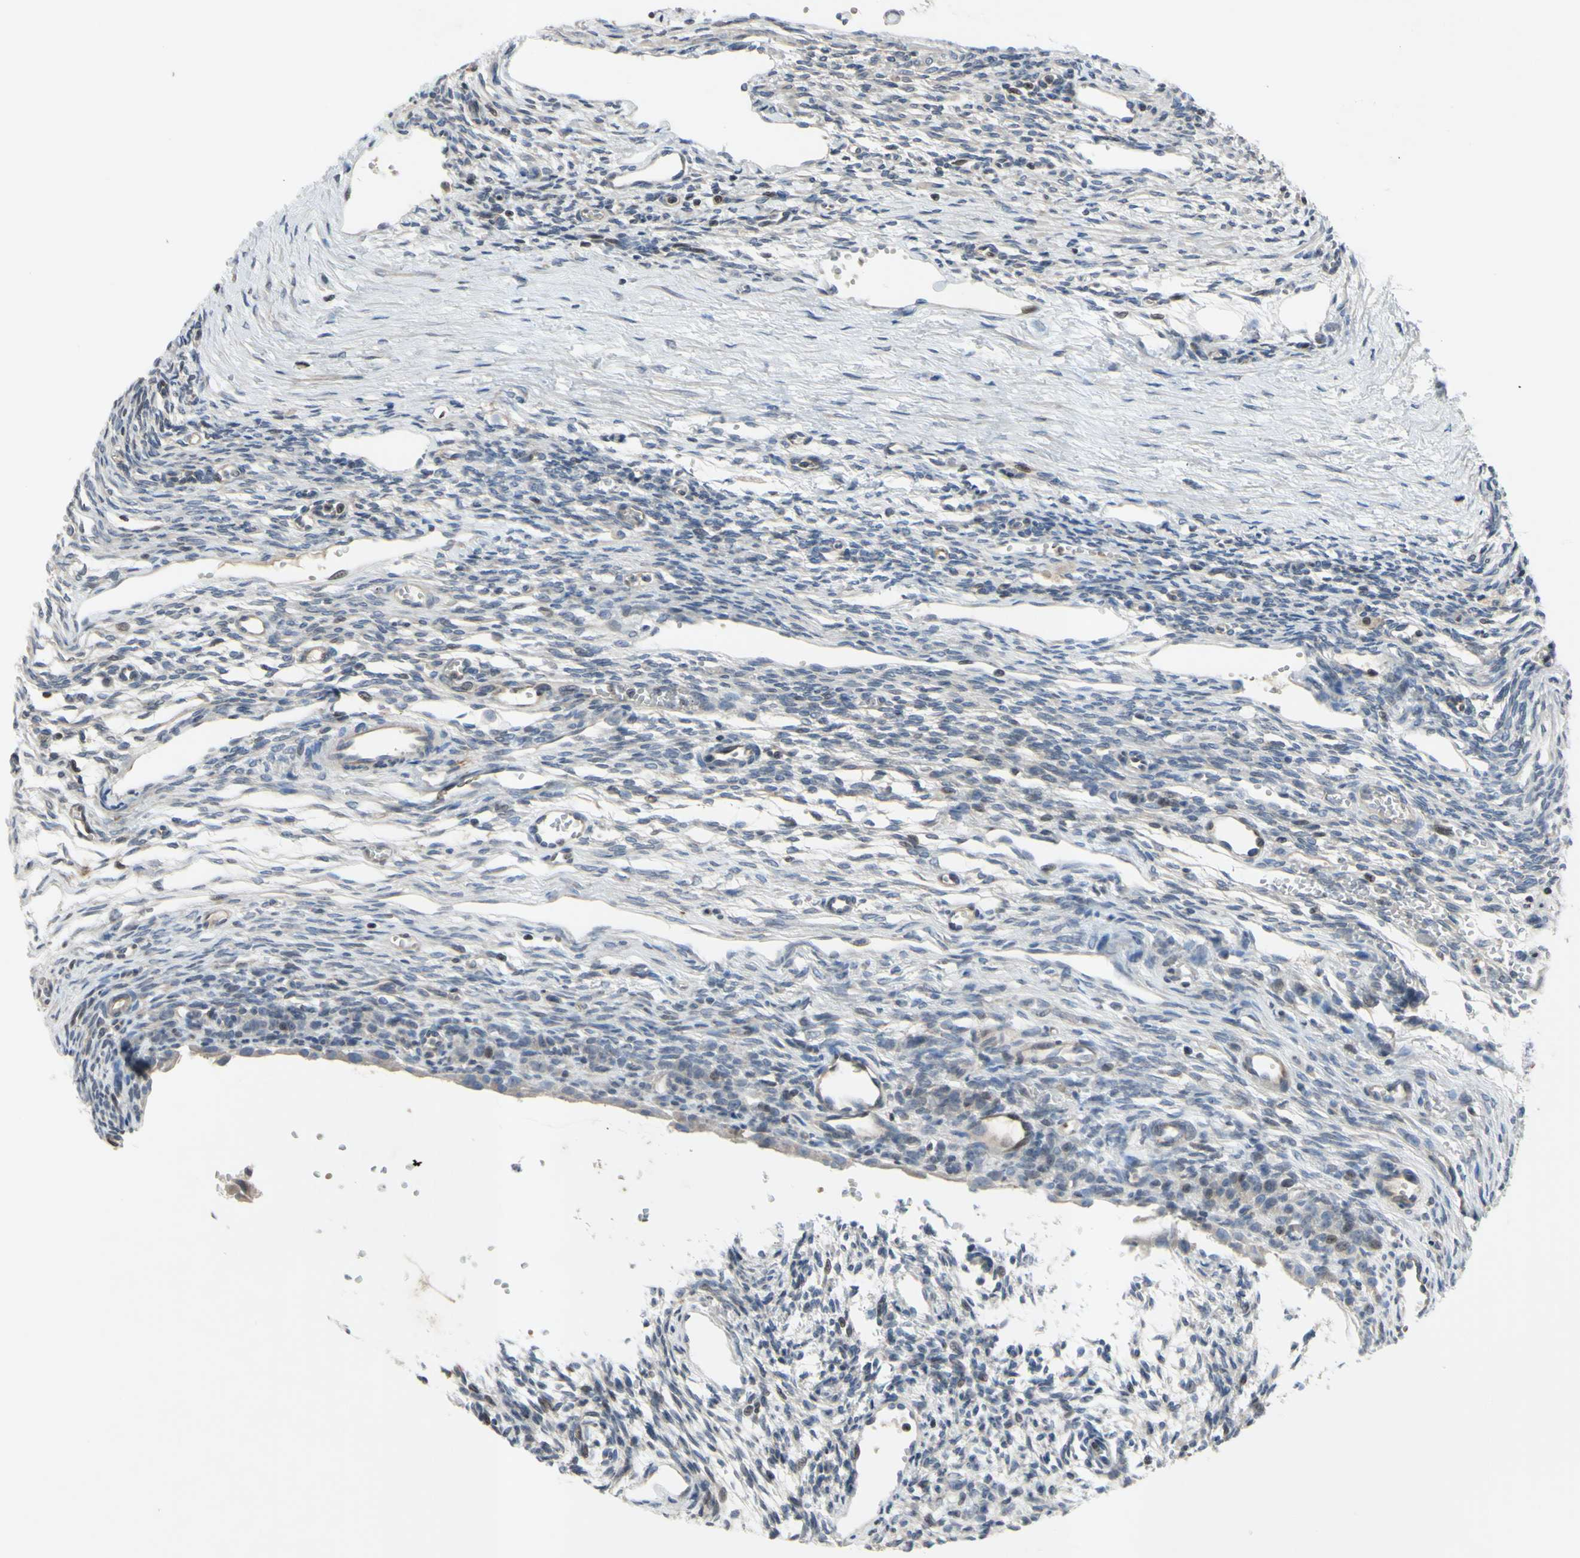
{"staining": {"intensity": "negative", "quantity": "none", "location": "none"}, "tissue": "ovary", "cell_type": "Ovarian stroma cells", "image_type": "normal", "snomed": [{"axis": "morphology", "description": "Normal tissue, NOS"}, {"axis": "topography", "description": "Ovary"}], "caption": "Immunohistochemistry histopathology image of normal ovary stained for a protein (brown), which reveals no positivity in ovarian stroma cells.", "gene": "ARG1", "patient": {"sex": "female", "age": 33}}